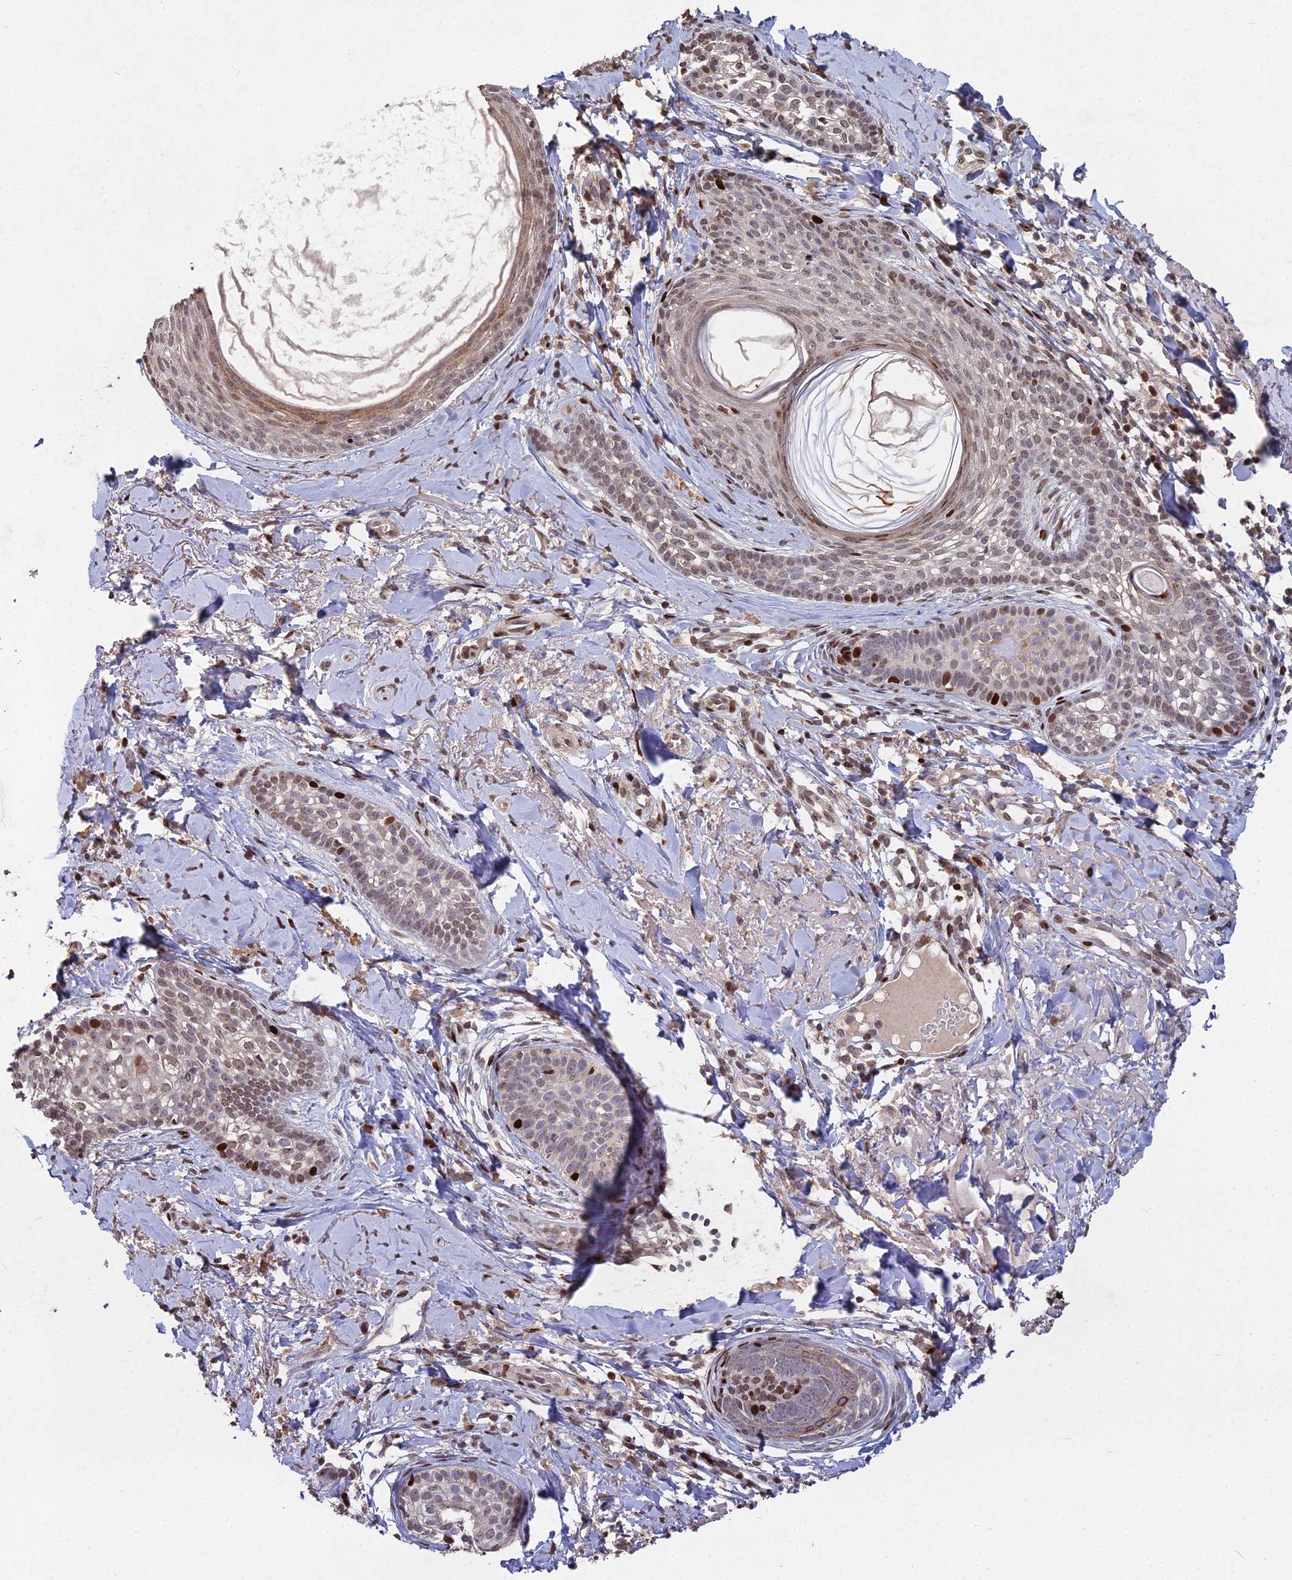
{"staining": {"intensity": "strong", "quantity": "<25%", "location": "nuclear"}, "tissue": "skin cancer", "cell_type": "Tumor cells", "image_type": "cancer", "snomed": [{"axis": "morphology", "description": "Basal cell carcinoma"}, {"axis": "topography", "description": "Skin"}], "caption": "Skin basal cell carcinoma stained with a protein marker exhibits strong staining in tumor cells.", "gene": "RBMS2", "patient": {"sex": "female", "age": 76}}